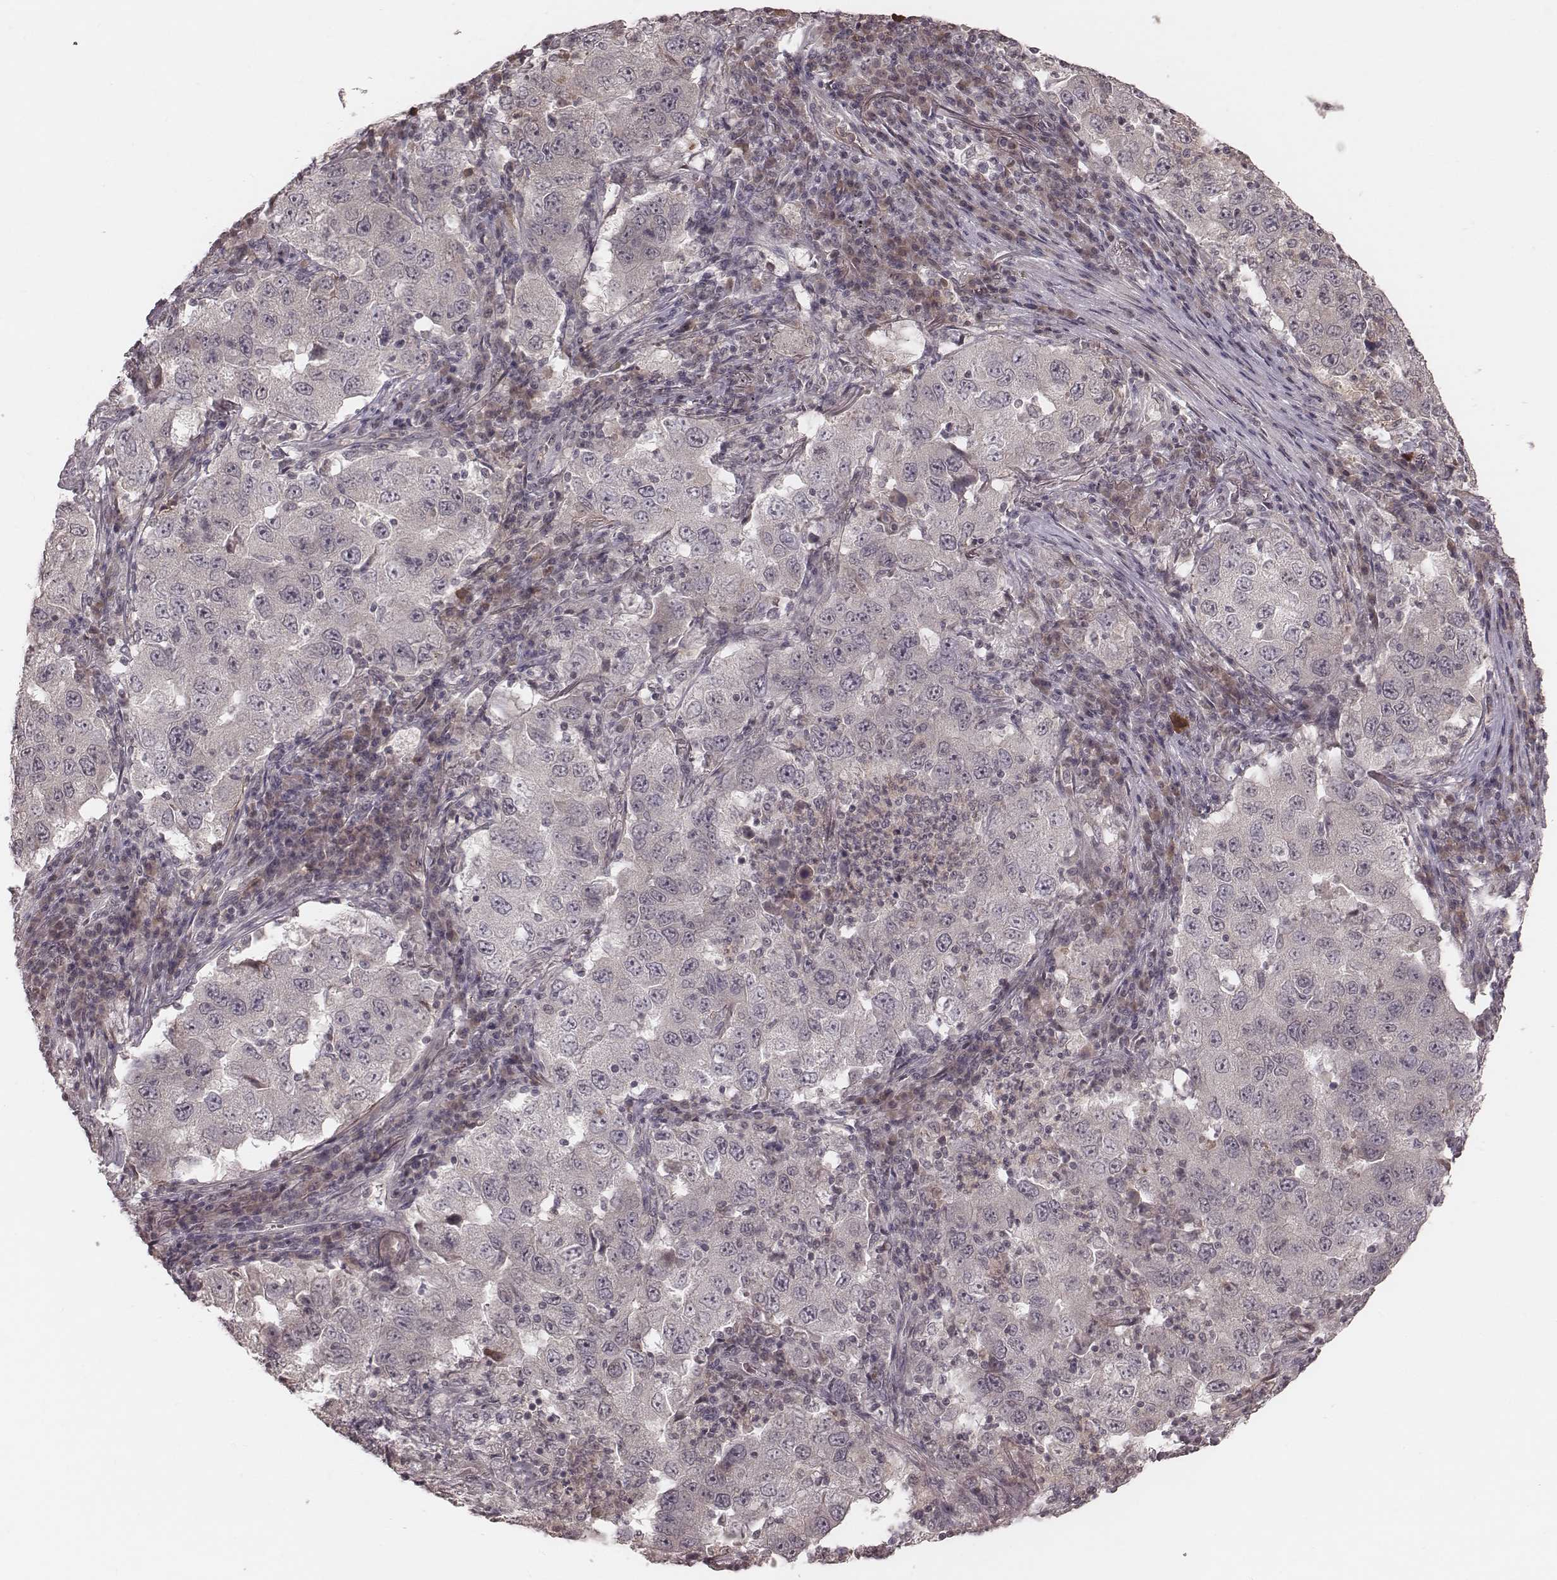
{"staining": {"intensity": "negative", "quantity": "none", "location": "none"}, "tissue": "lung cancer", "cell_type": "Tumor cells", "image_type": "cancer", "snomed": [{"axis": "morphology", "description": "Adenocarcinoma, NOS"}, {"axis": "topography", "description": "Lung"}], "caption": "High magnification brightfield microscopy of lung cancer stained with DAB (brown) and counterstained with hematoxylin (blue): tumor cells show no significant expression.", "gene": "IL5", "patient": {"sex": "male", "age": 73}}